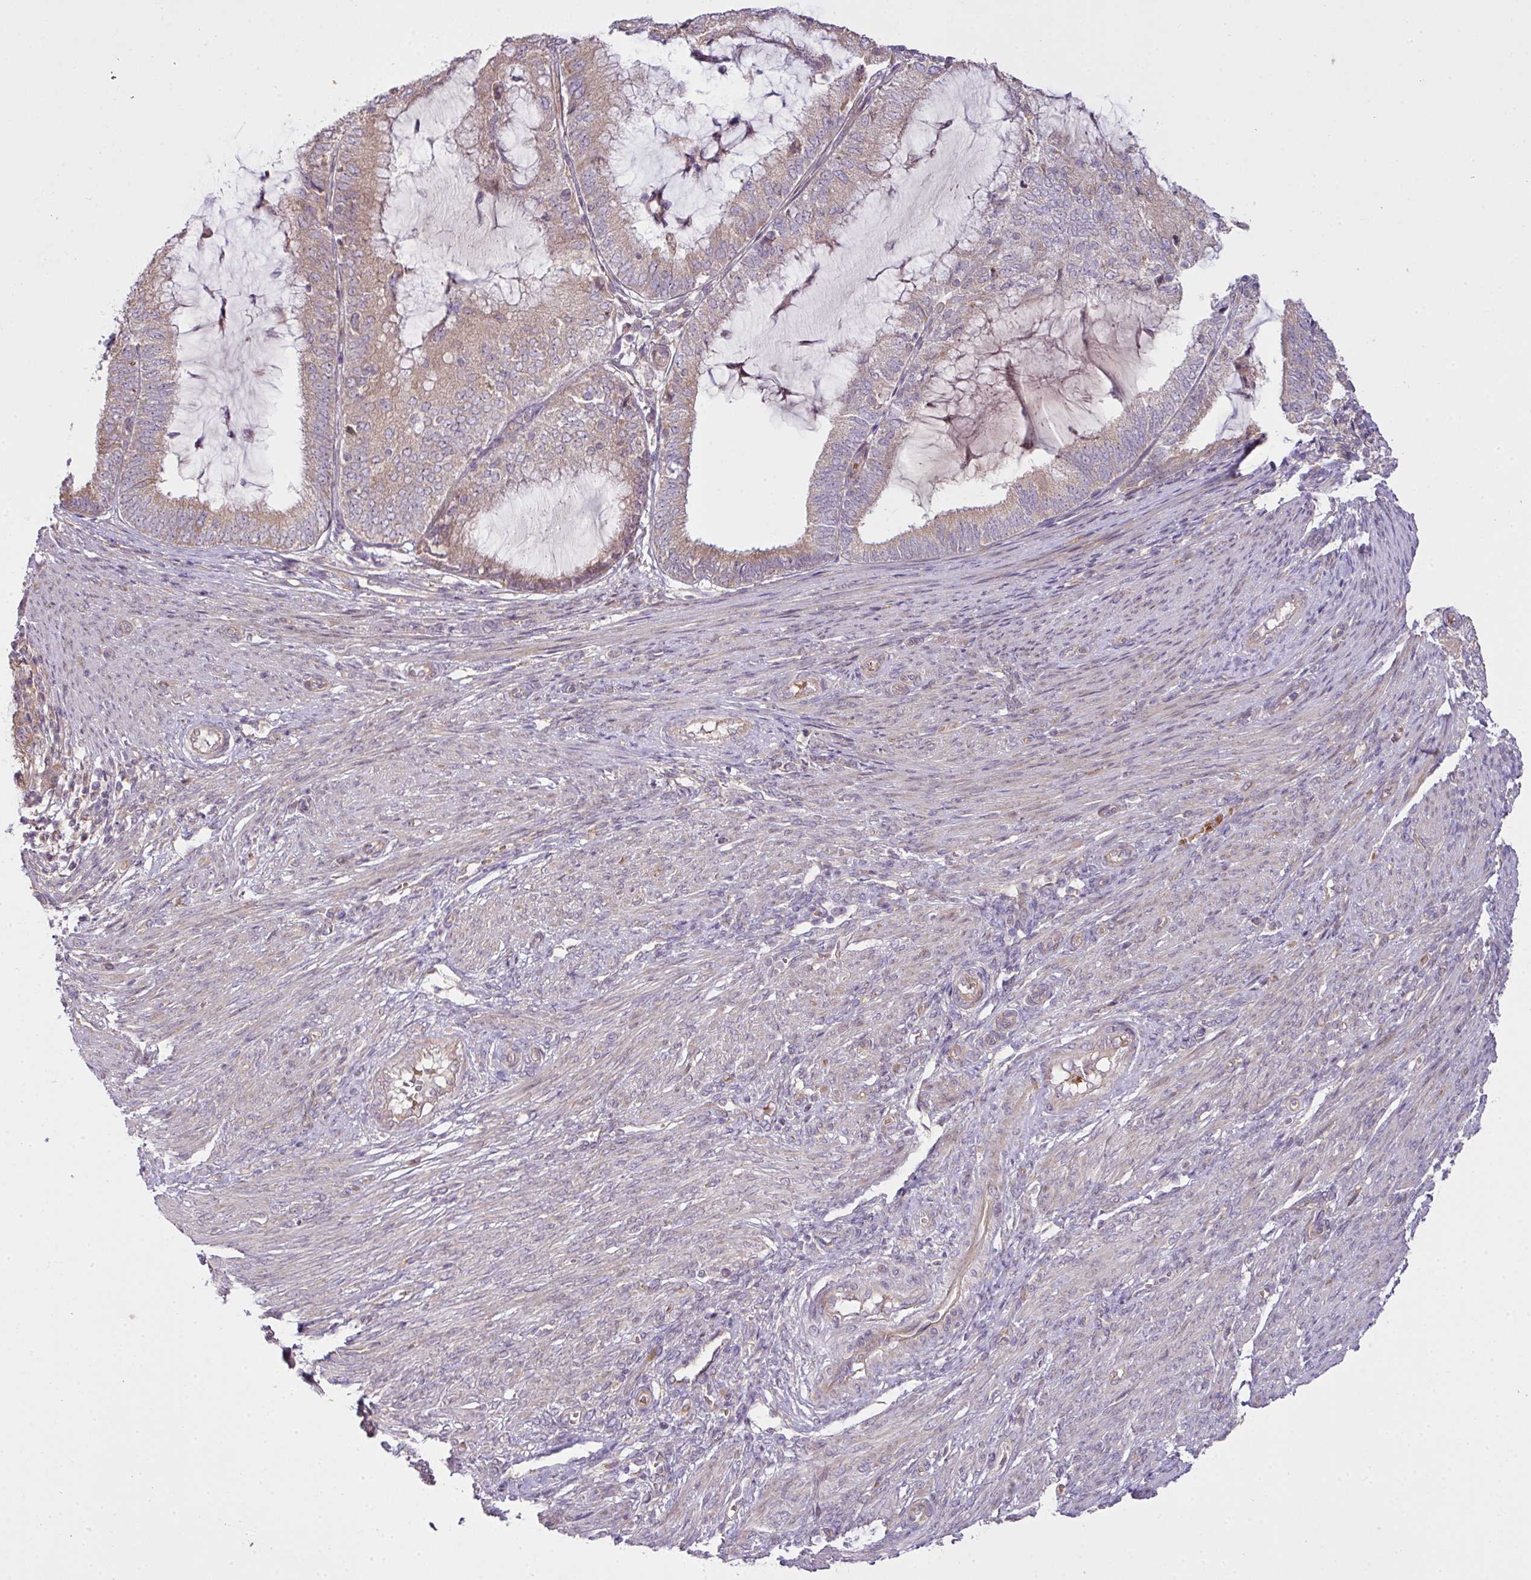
{"staining": {"intensity": "moderate", "quantity": "25%-75%", "location": "cytoplasmic/membranous"}, "tissue": "endometrial cancer", "cell_type": "Tumor cells", "image_type": "cancer", "snomed": [{"axis": "morphology", "description": "Adenocarcinoma, NOS"}, {"axis": "topography", "description": "Endometrium"}], "caption": "This image exhibits immunohistochemistry (IHC) staining of human endometrial cancer (adenocarcinoma), with medium moderate cytoplasmic/membranous positivity in about 25%-75% of tumor cells.", "gene": "COX18", "patient": {"sex": "female", "age": 81}}